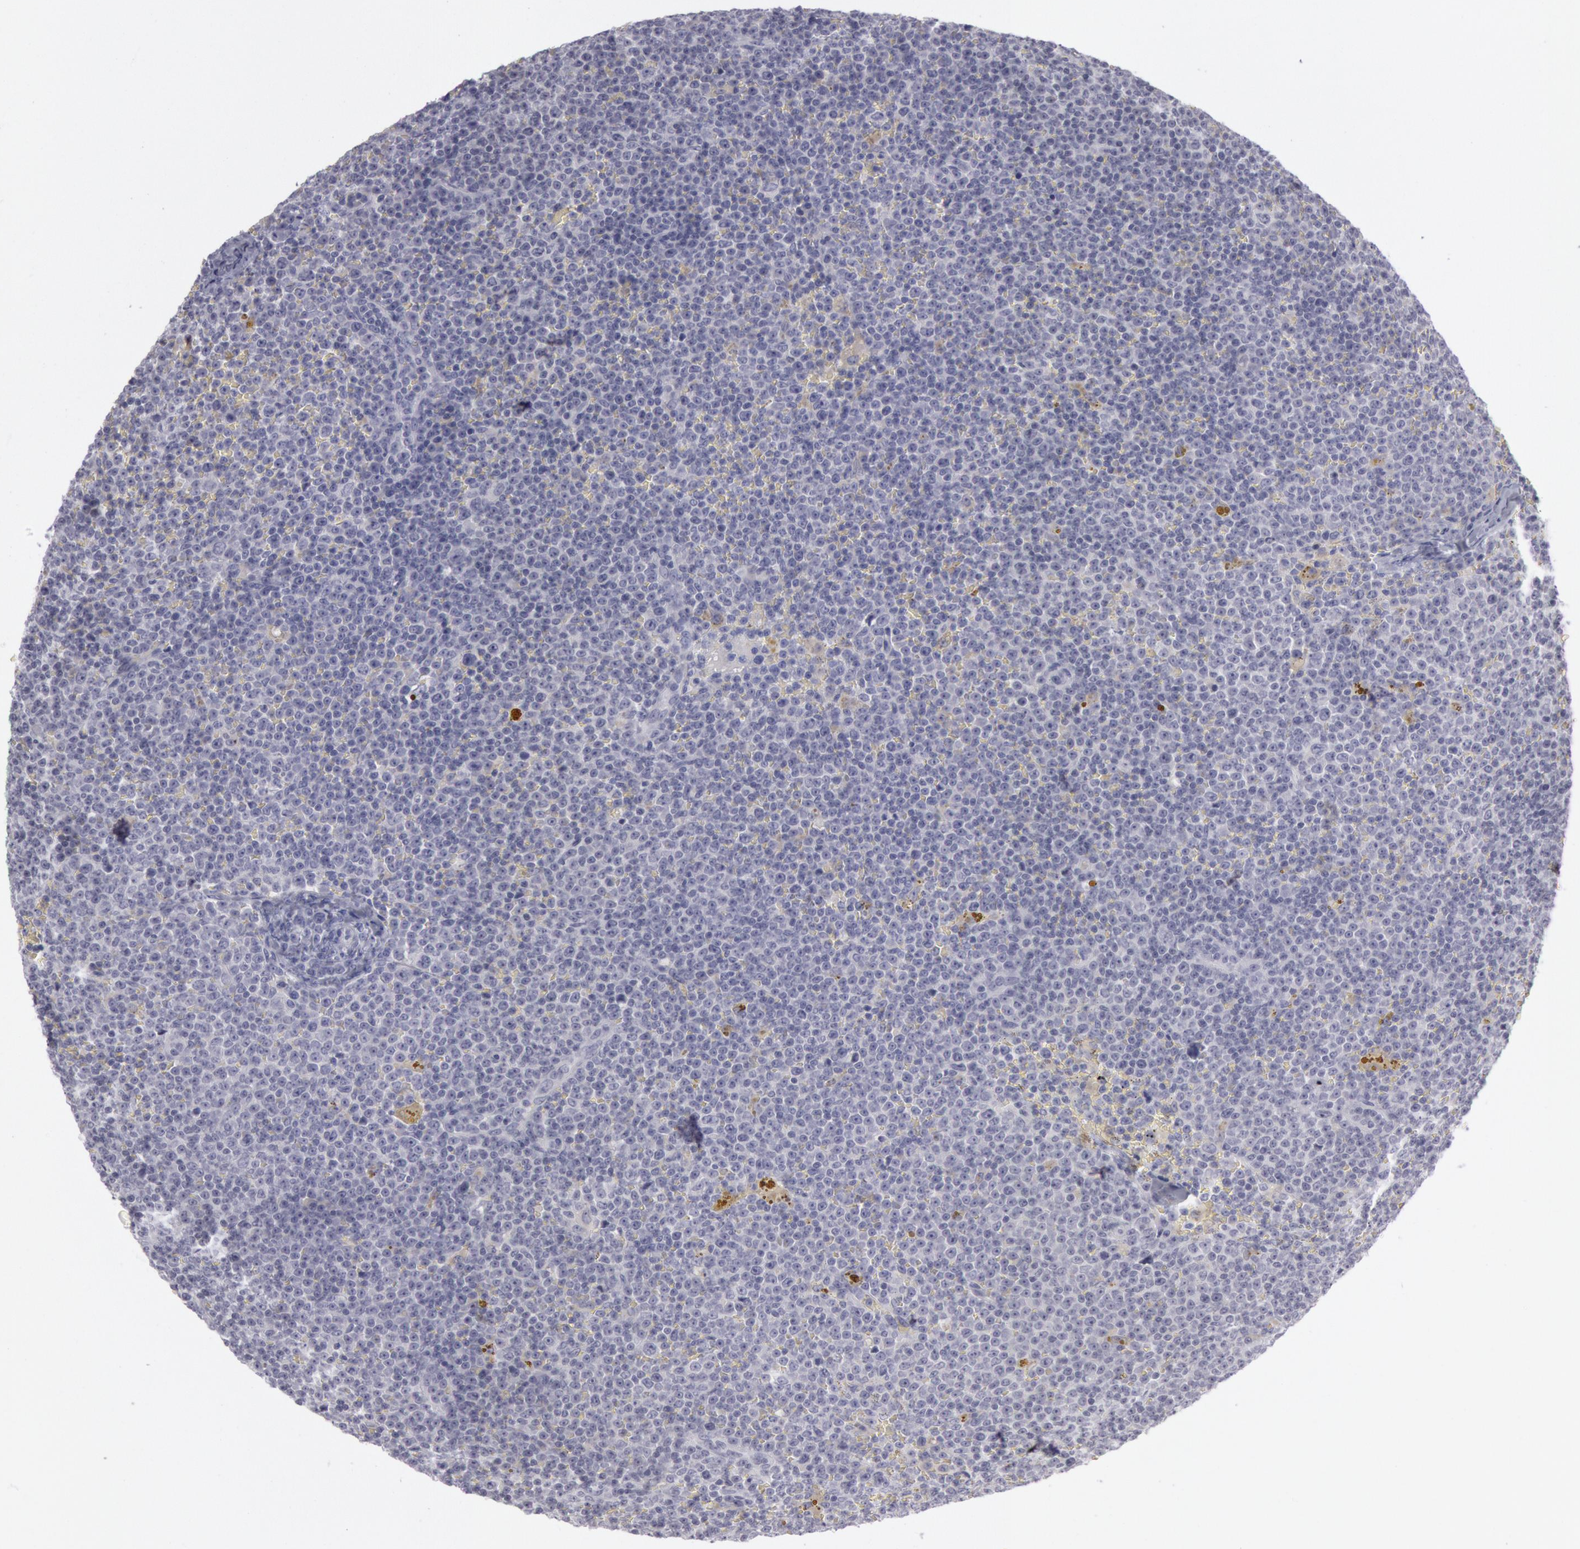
{"staining": {"intensity": "negative", "quantity": "none", "location": "none"}, "tissue": "lymphoma", "cell_type": "Tumor cells", "image_type": "cancer", "snomed": [{"axis": "morphology", "description": "Malignant lymphoma, non-Hodgkin's type, Low grade"}, {"axis": "topography", "description": "Lymph node"}], "caption": "A high-resolution image shows immunohistochemistry (IHC) staining of malignant lymphoma, non-Hodgkin's type (low-grade), which demonstrates no significant positivity in tumor cells. Nuclei are stained in blue.", "gene": "KRT16", "patient": {"sex": "male", "age": 50}}